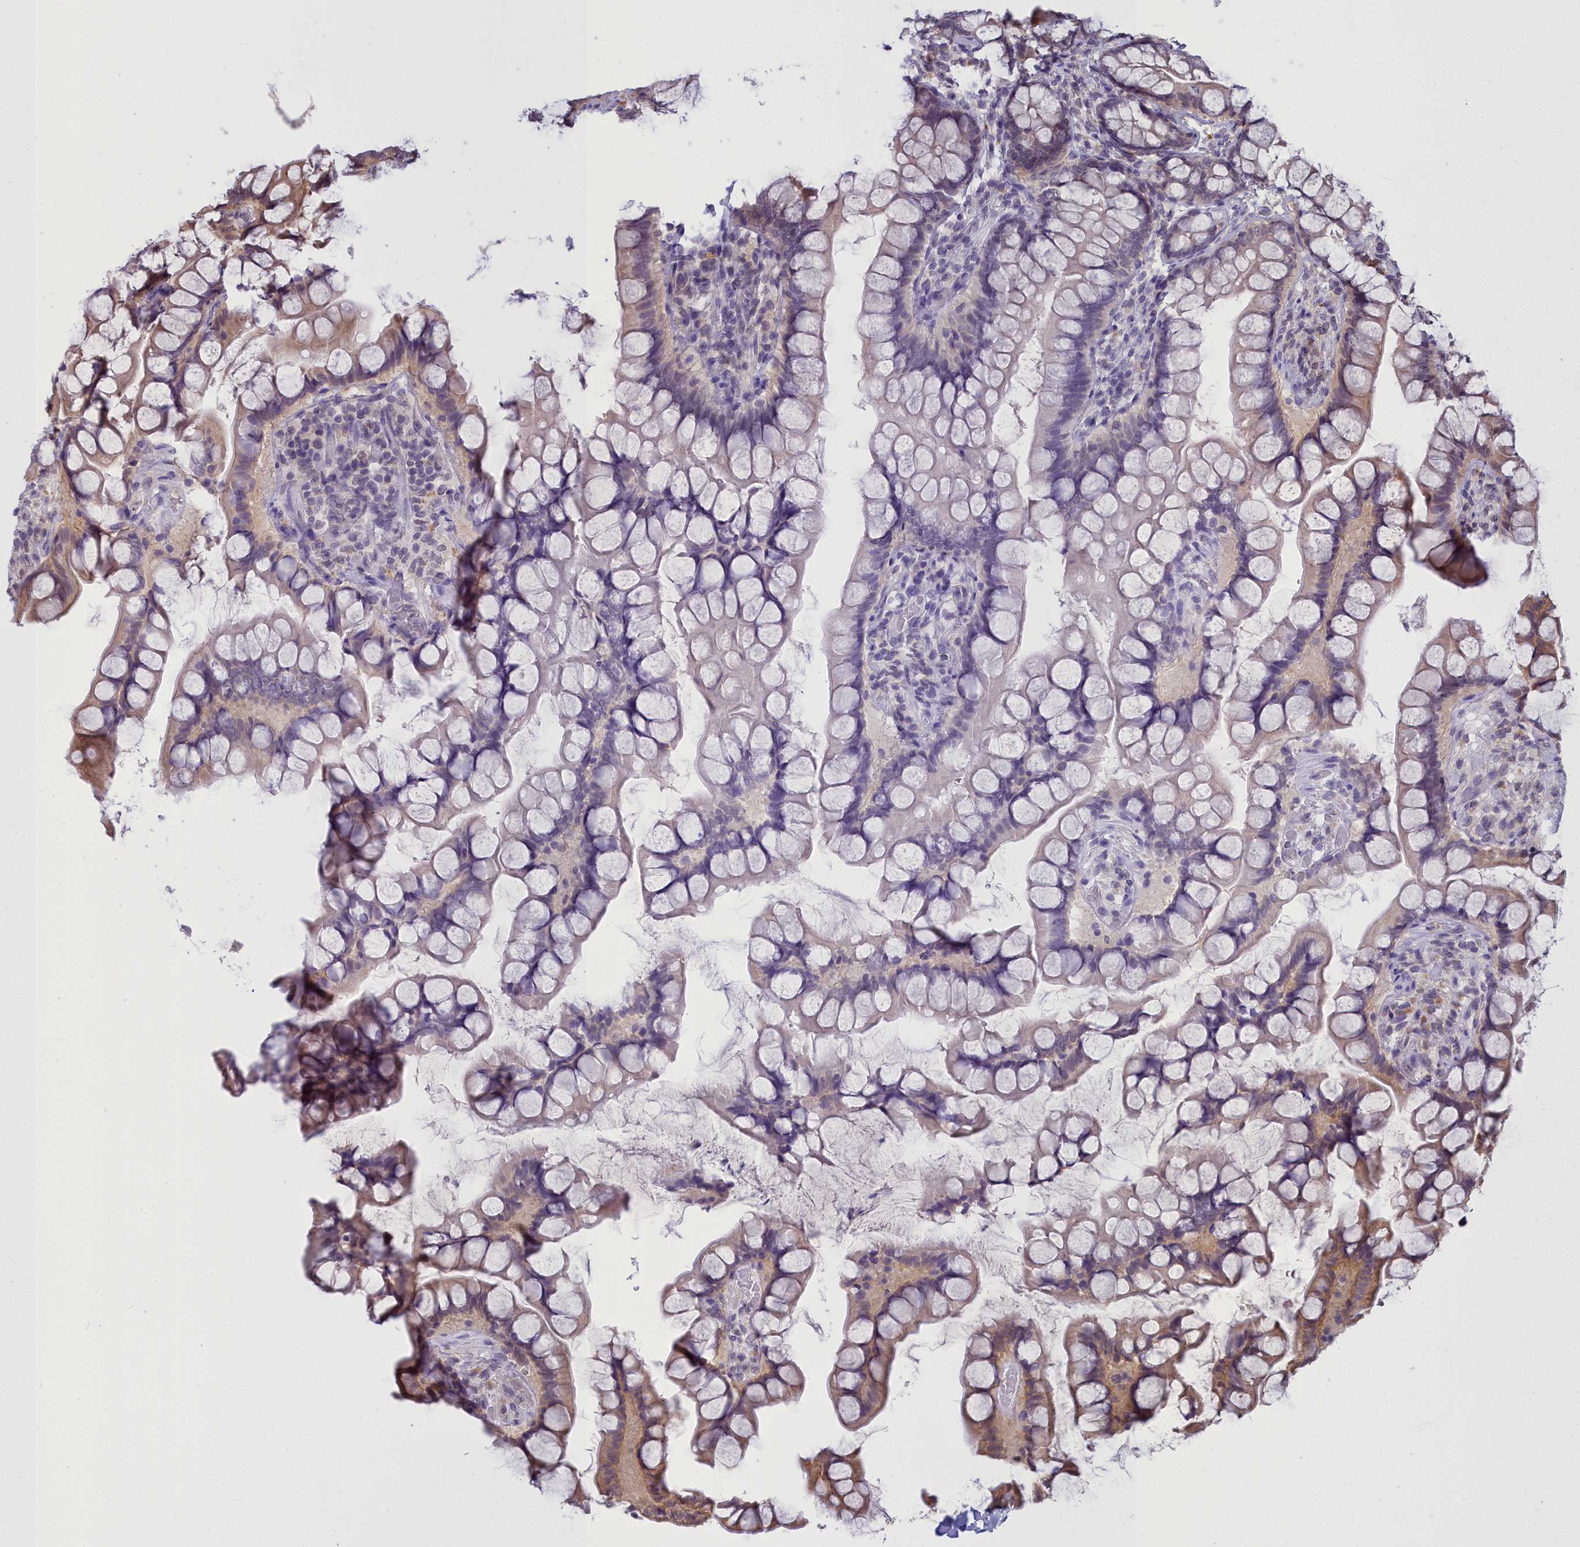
{"staining": {"intensity": "moderate", "quantity": "25%-75%", "location": "cytoplasmic/membranous"}, "tissue": "small intestine", "cell_type": "Glandular cells", "image_type": "normal", "snomed": [{"axis": "morphology", "description": "Normal tissue, NOS"}, {"axis": "topography", "description": "Small intestine"}], "caption": "Moderate cytoplasmic/membranous expression for a protein is seen in approximately 25%-75% of glandular cells of unremarkable small intestine using IHC.", "gene": "GLYATL3", "patient": {"sex": "male", "age": 70}}